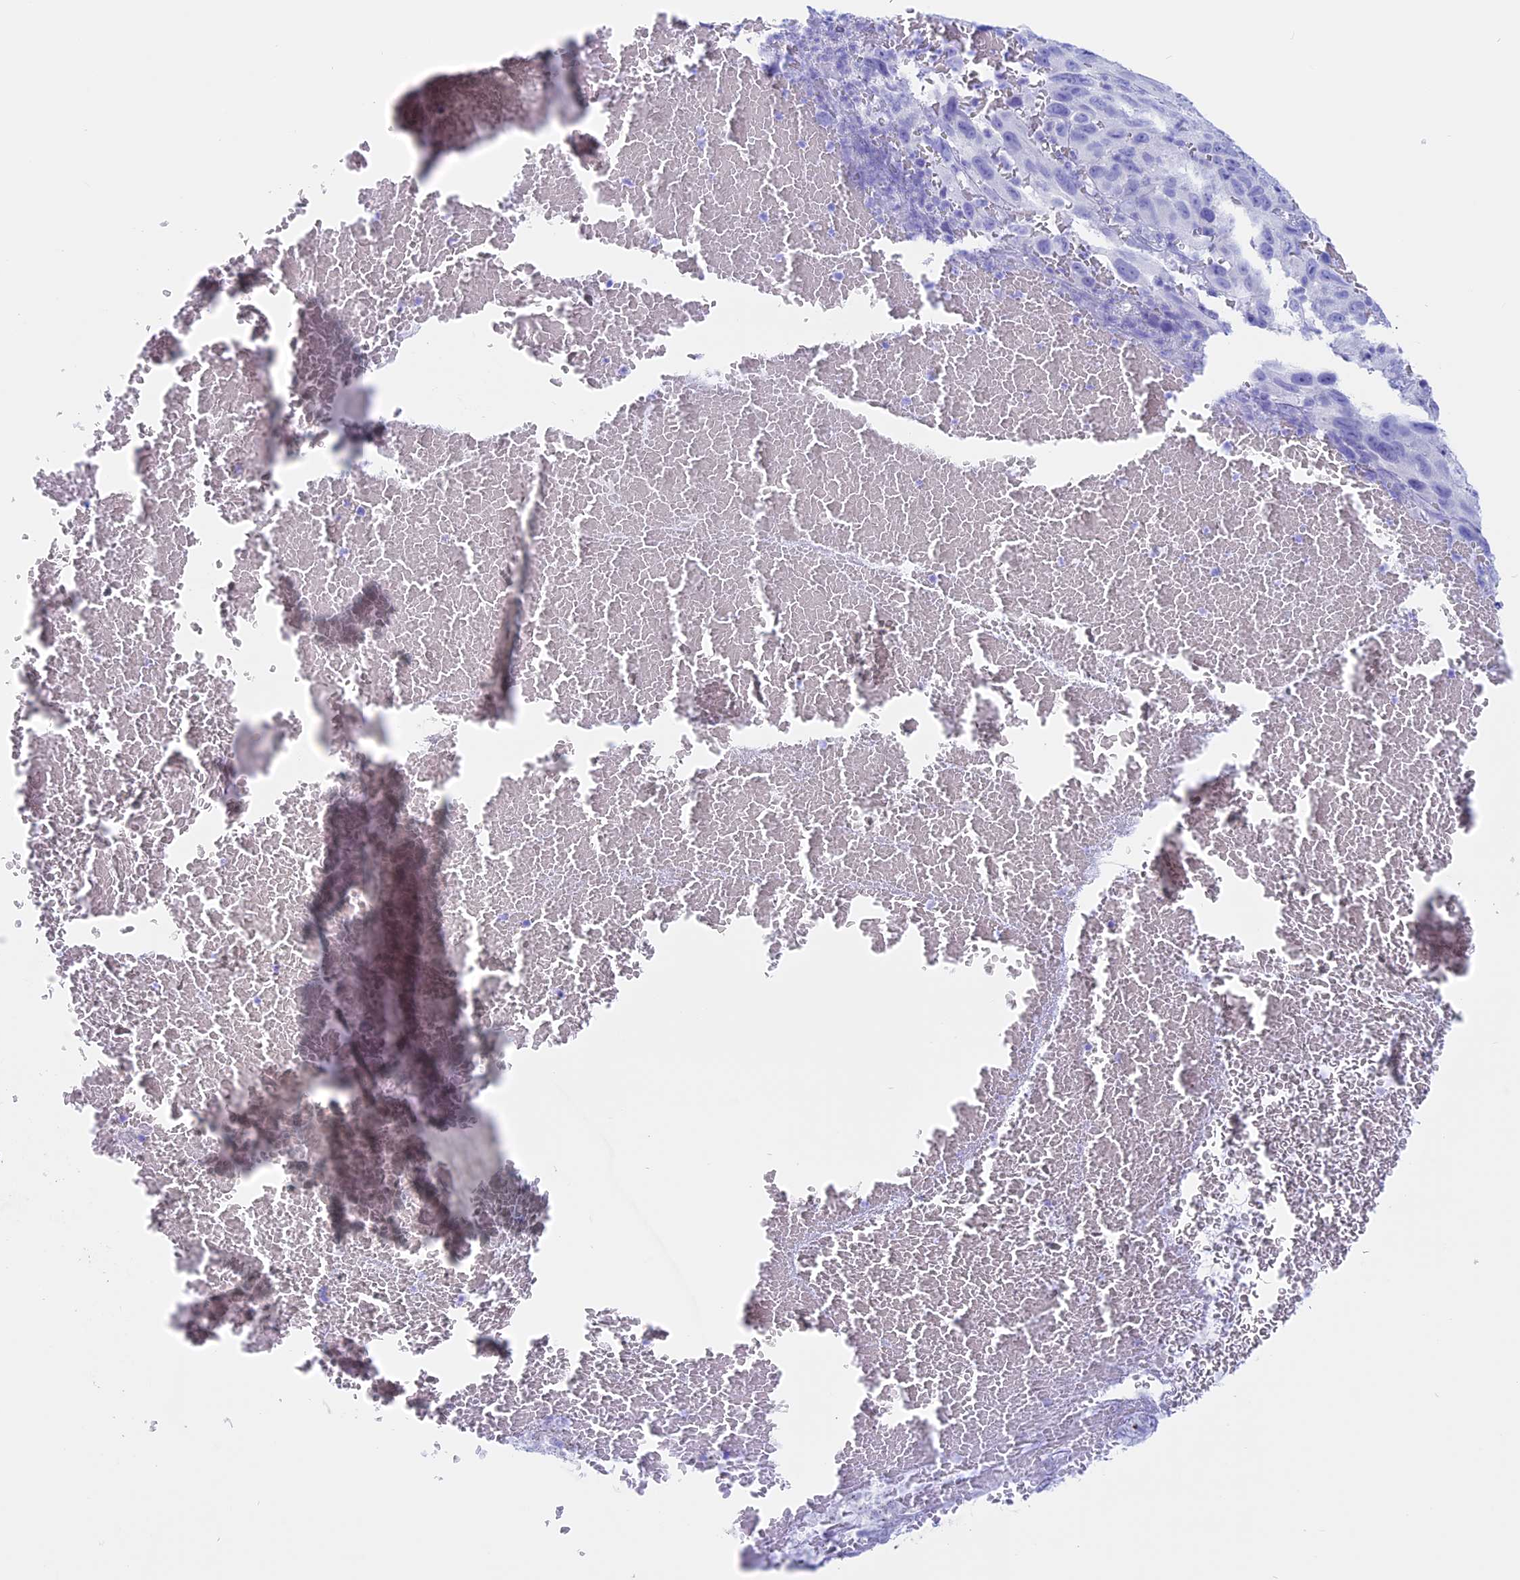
{"staining": {"intensity": "negative", "quantity": "none", "location": "none"}, "tissue": "melanoma", "cell_type": "Tumor cells", "image_type": "cancer", "snomed": [{"axis": "morphology", "description": "Normal tissue, NOS"}, {"axis": "morphology", "description": "Malignant melanoma, NOS"}, {"axis": "topography", "description": "Skin"}], "caption": "A high-resolution image shows immunohistochemistry (IHC) staining of melanoma, which shows no significant positivity in tumor cells.", "gene": "RP1", "patient": {"sex": "female", "age": 96}}